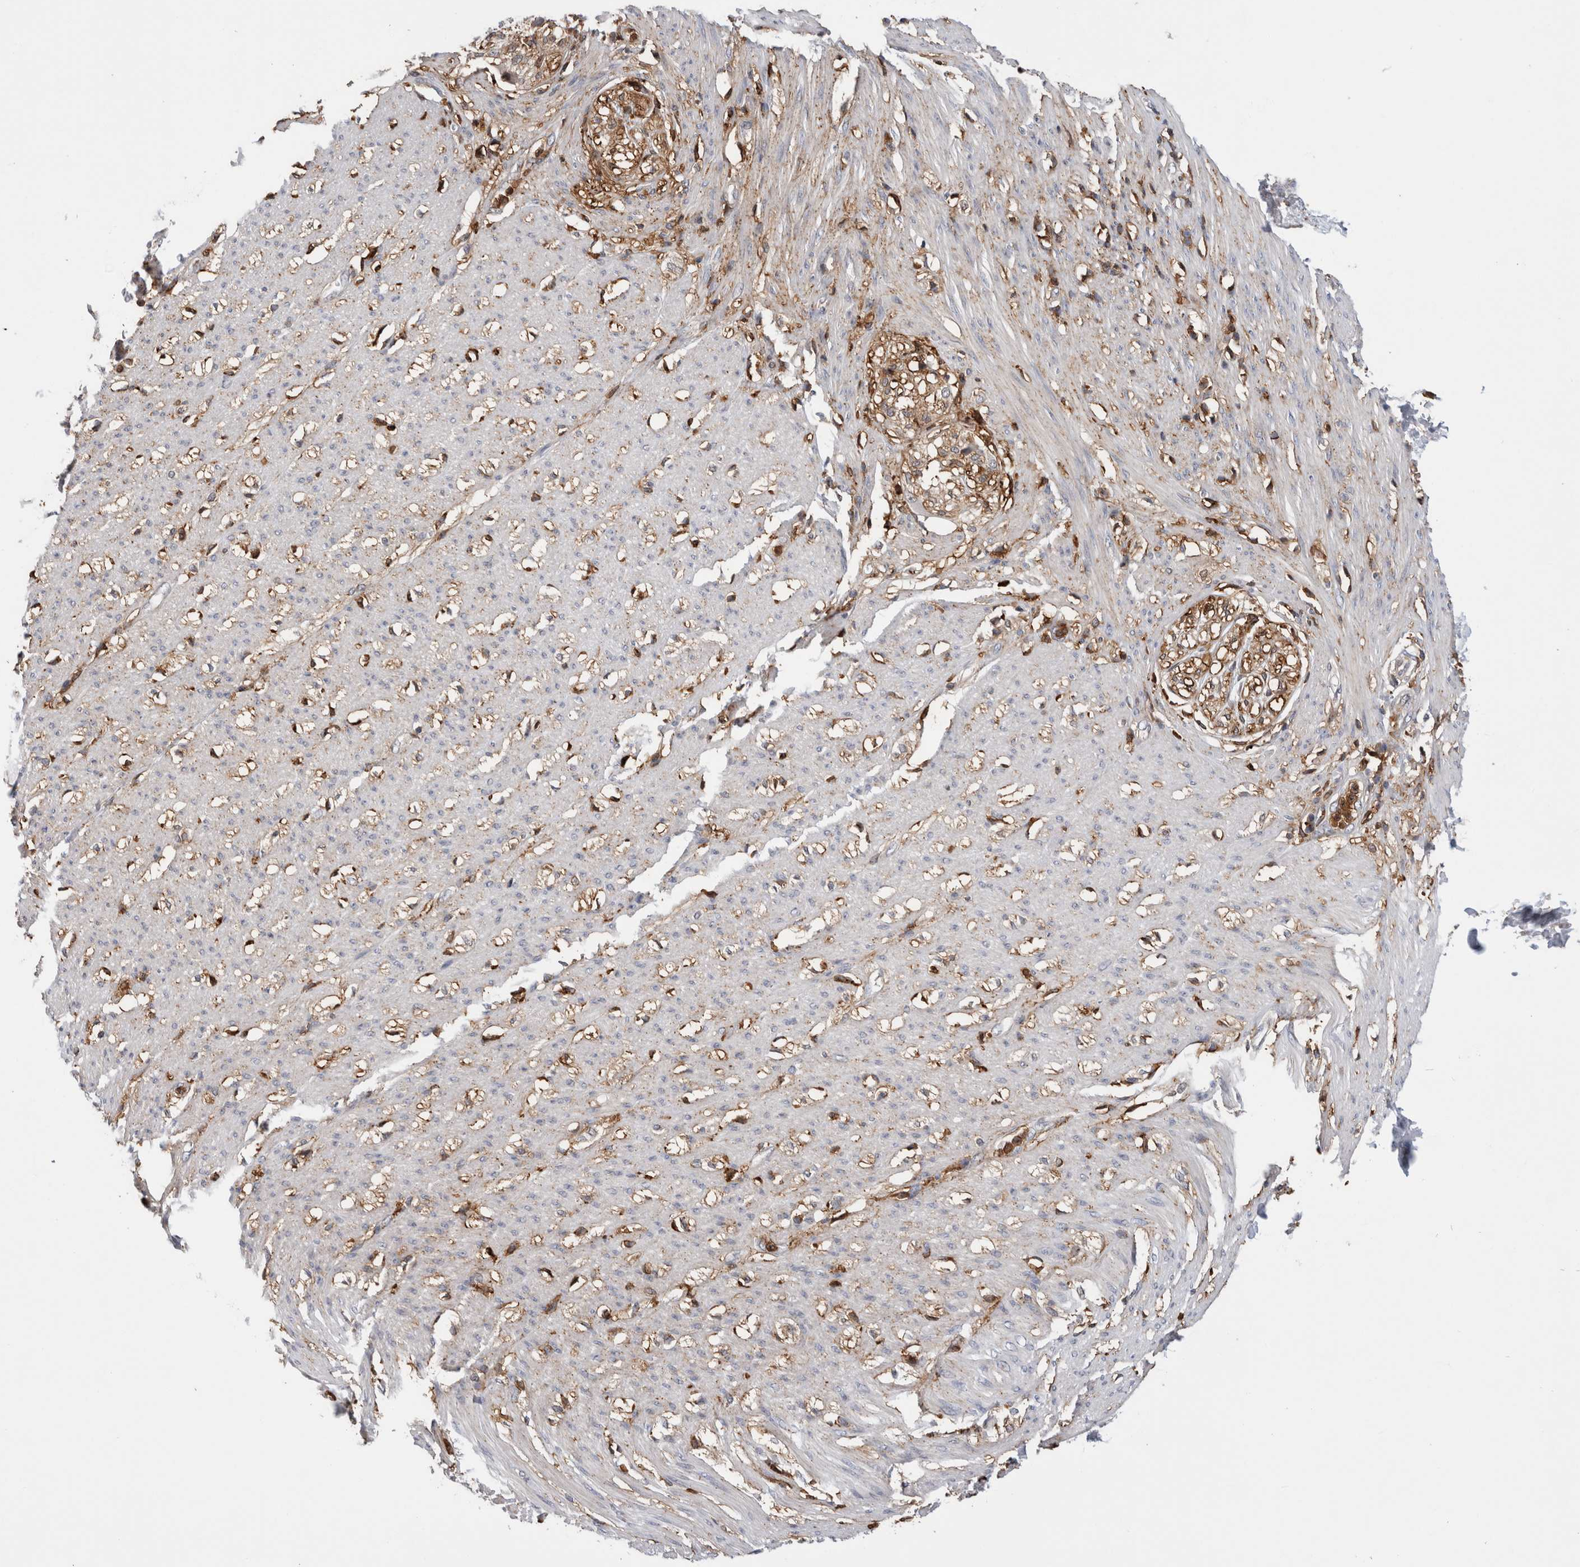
{"staining": {"intensity": "negative", "quantity": "none", "location": "none"}, "tissue": "smooth muscle", "cell_type": "Smooth muscle cells", "image_type": "normal", "snomed": [{"axis": "morphology", "description": "Normal tissue, NOS"}, {"axis": "morphology", "description": "Adenocarcinoma, NOS"}, {"axis": "topography", "description": "Colon"}, {"axis": "topography", "description": "Peripheral nerve tissue"}], "caption": "IHC of benign human smooth muscle shows no expression in smooth muscle cells. The staining was performed using DAB to visualize the protein expression in brown, while the nuclei were stained in blue with hematoxylin (Magnification: 20x).", "gene": "CCDC88B", "patient": {"sex": "male", "age": 14}}